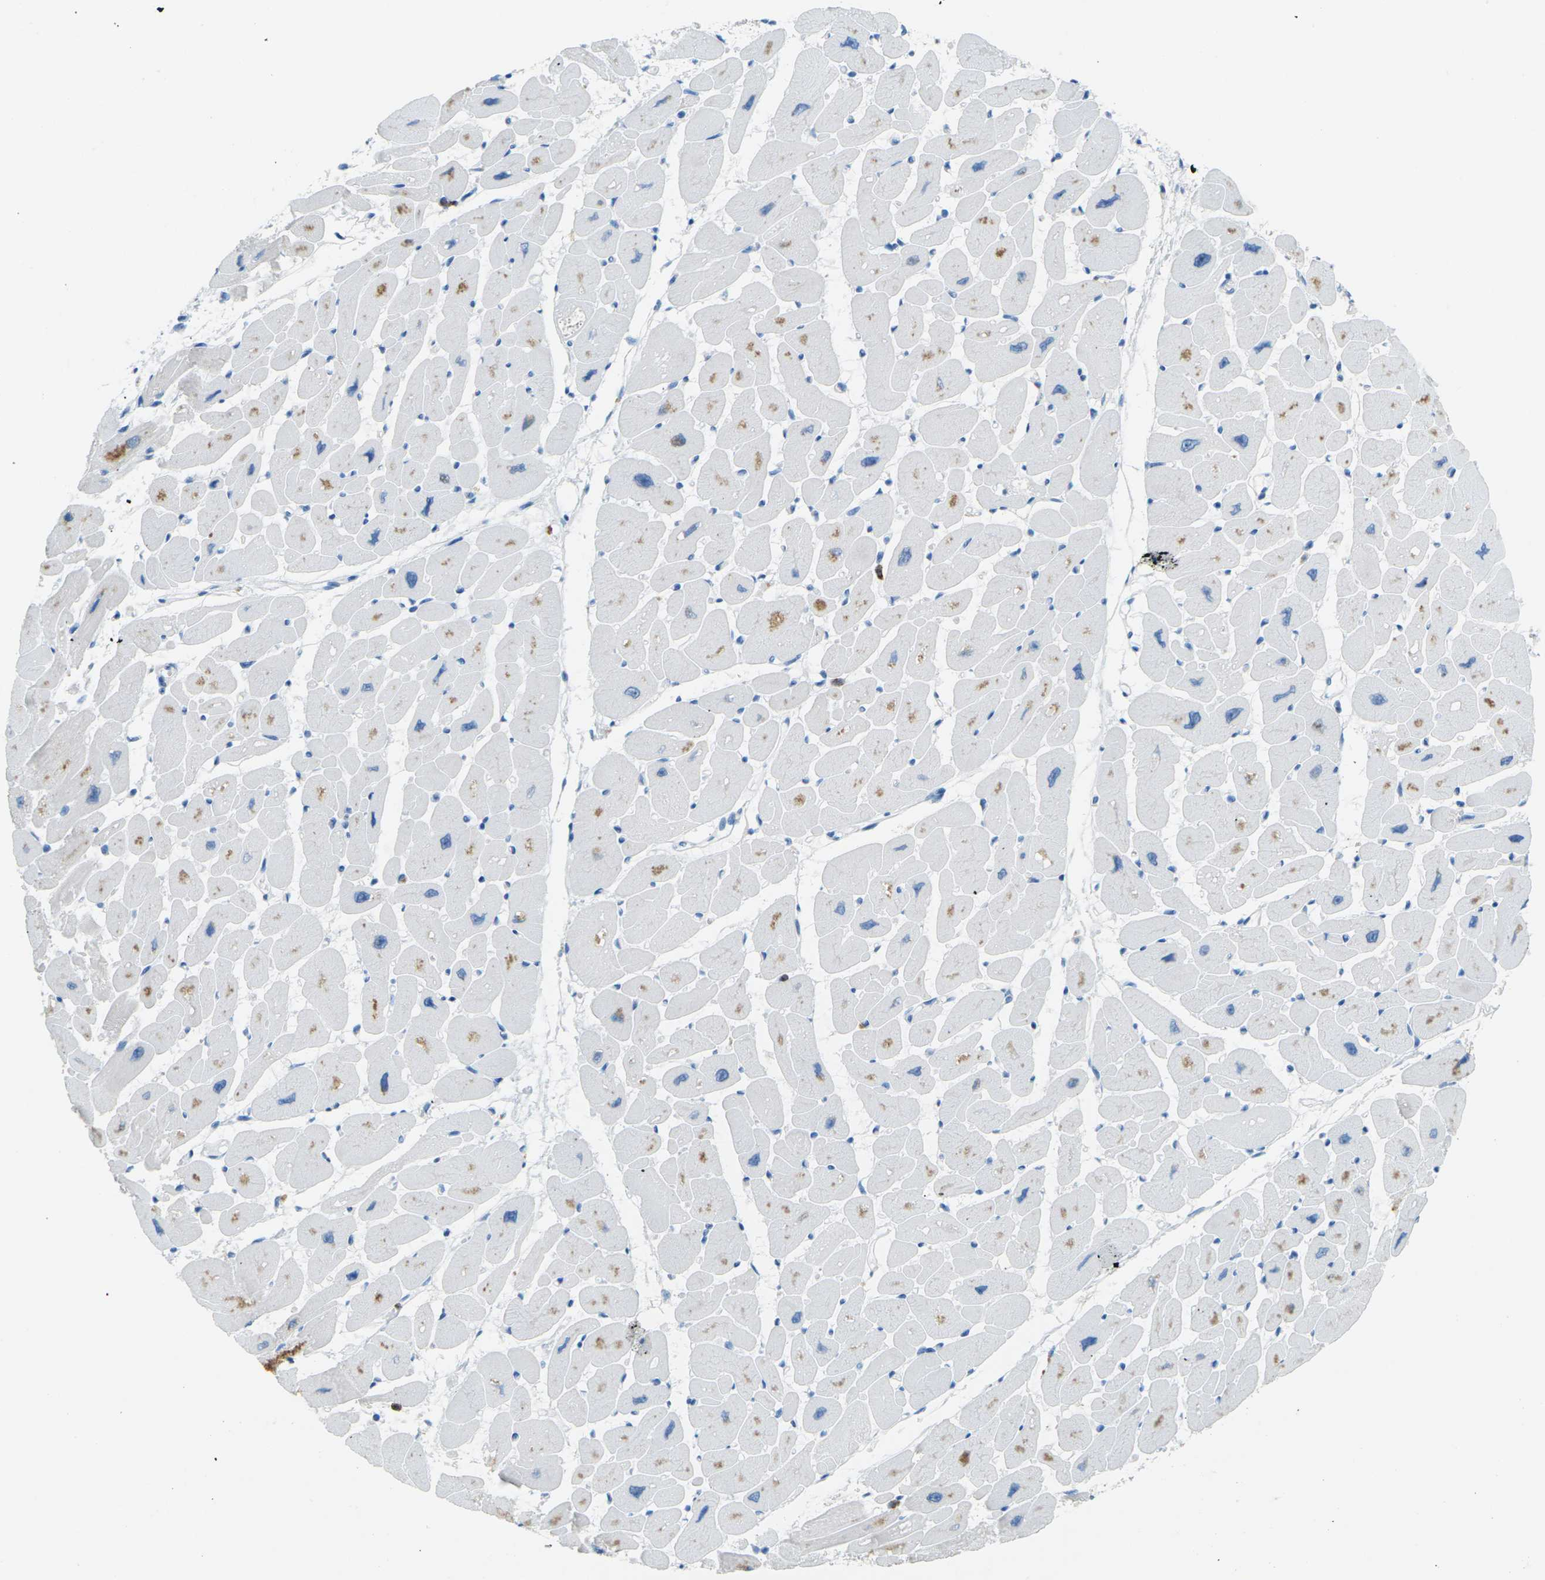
{"staining": {"intensity": "moderate", "quantity": "<25%", "location": "cytoplasmic/membranous"}, "tissue": "heart muscle", "cell_type": "Cardiomyocytes", "image_type": "normal", "snomed": [{"axis": "morphology", "description": "Normal tissue, NOS"}, {"axis": "topography", "description": "Heart"}], "caption": "Immunohistochemistry (IHC) of normal human heart muscle reveals low levels of moderate cytoplasmic/membranous staining in about <25% of cardiomyocytes.", "gene": "CDH16", "patient": {"sex": "female", "age": 54}}